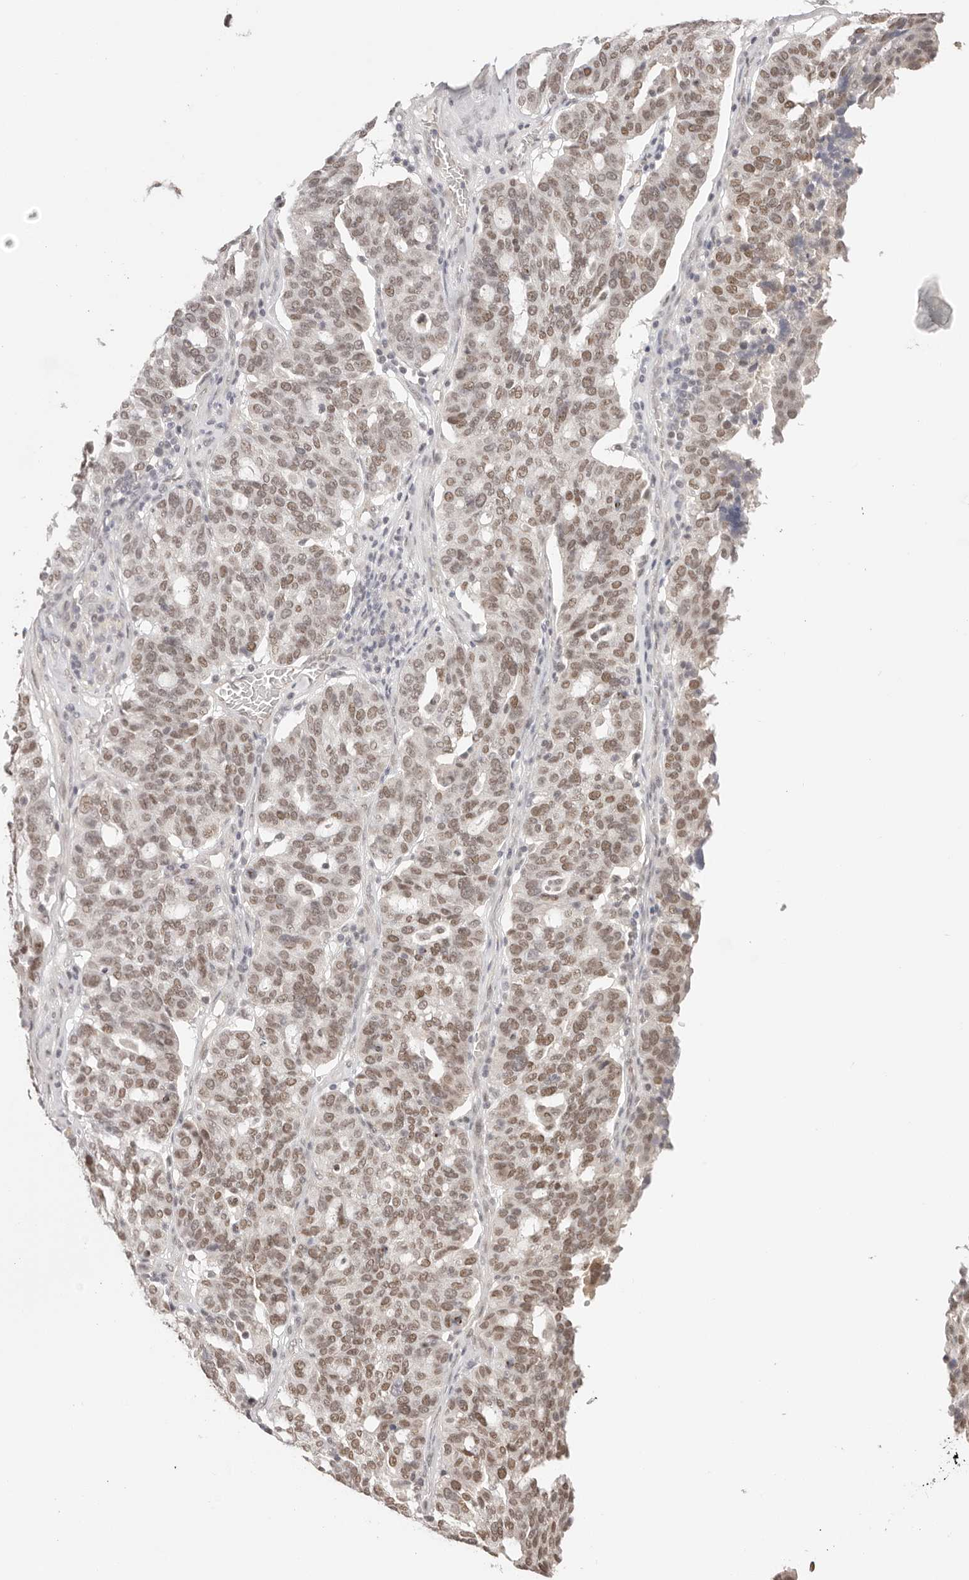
{"staining": {"intensity": "moderate", "quantity": ">75%", "location": "nuclear"}, "tissue": "ovarian cancer", "cell_type": "Tumor cells", "image_type": "cancer", "snomed": [{"axis": "morphology", "description": "Cystadenocarcinoma, serous, NOS"}, {"axis": "topography", "description": "Ovary"}], "caption": "The immunohistochemical stain labels moderate nuclear positivity in tumor cells of ovarian cancer (serous cystadenocarcinoma) tissue.", "gene": "RFC3", "patient": {"sex": "female", "age": 59}}